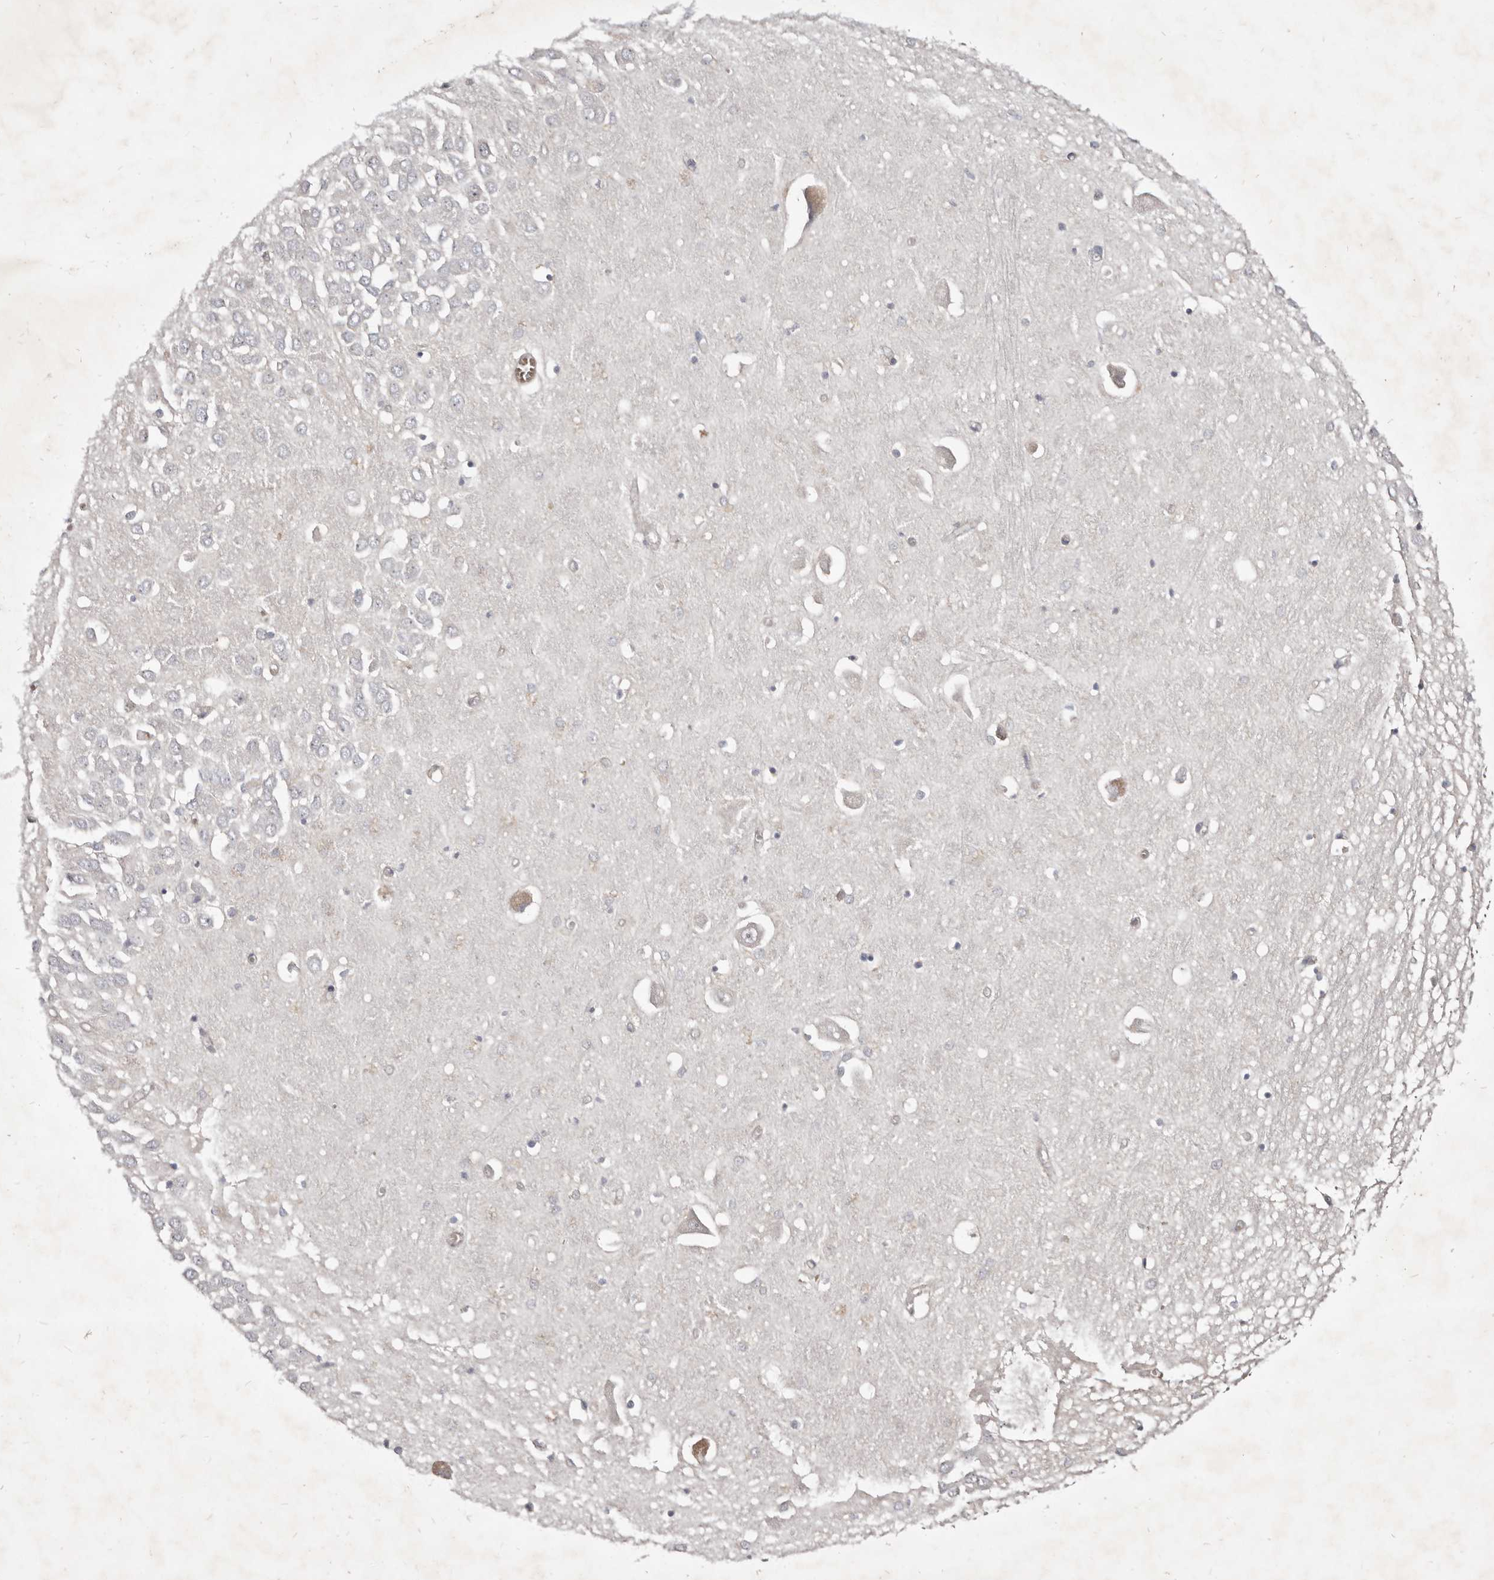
{"staining": {"intensity": "negative", "quantity": "none", "location": "none"}, "tissue": "hippocampus", "cell_type": "Glial cells", "image_type": "normal", "snomed": [{"axis": "morphology", "description": "Normal tissue, NOS"}, {"axis": "topography", "description": "Hippocampus"}], "caption": "The image demonstrates no significant positivity in glial cells of hippocampus.", "gene": "FAS", "patient": {"sex": "male", "age": 70}}